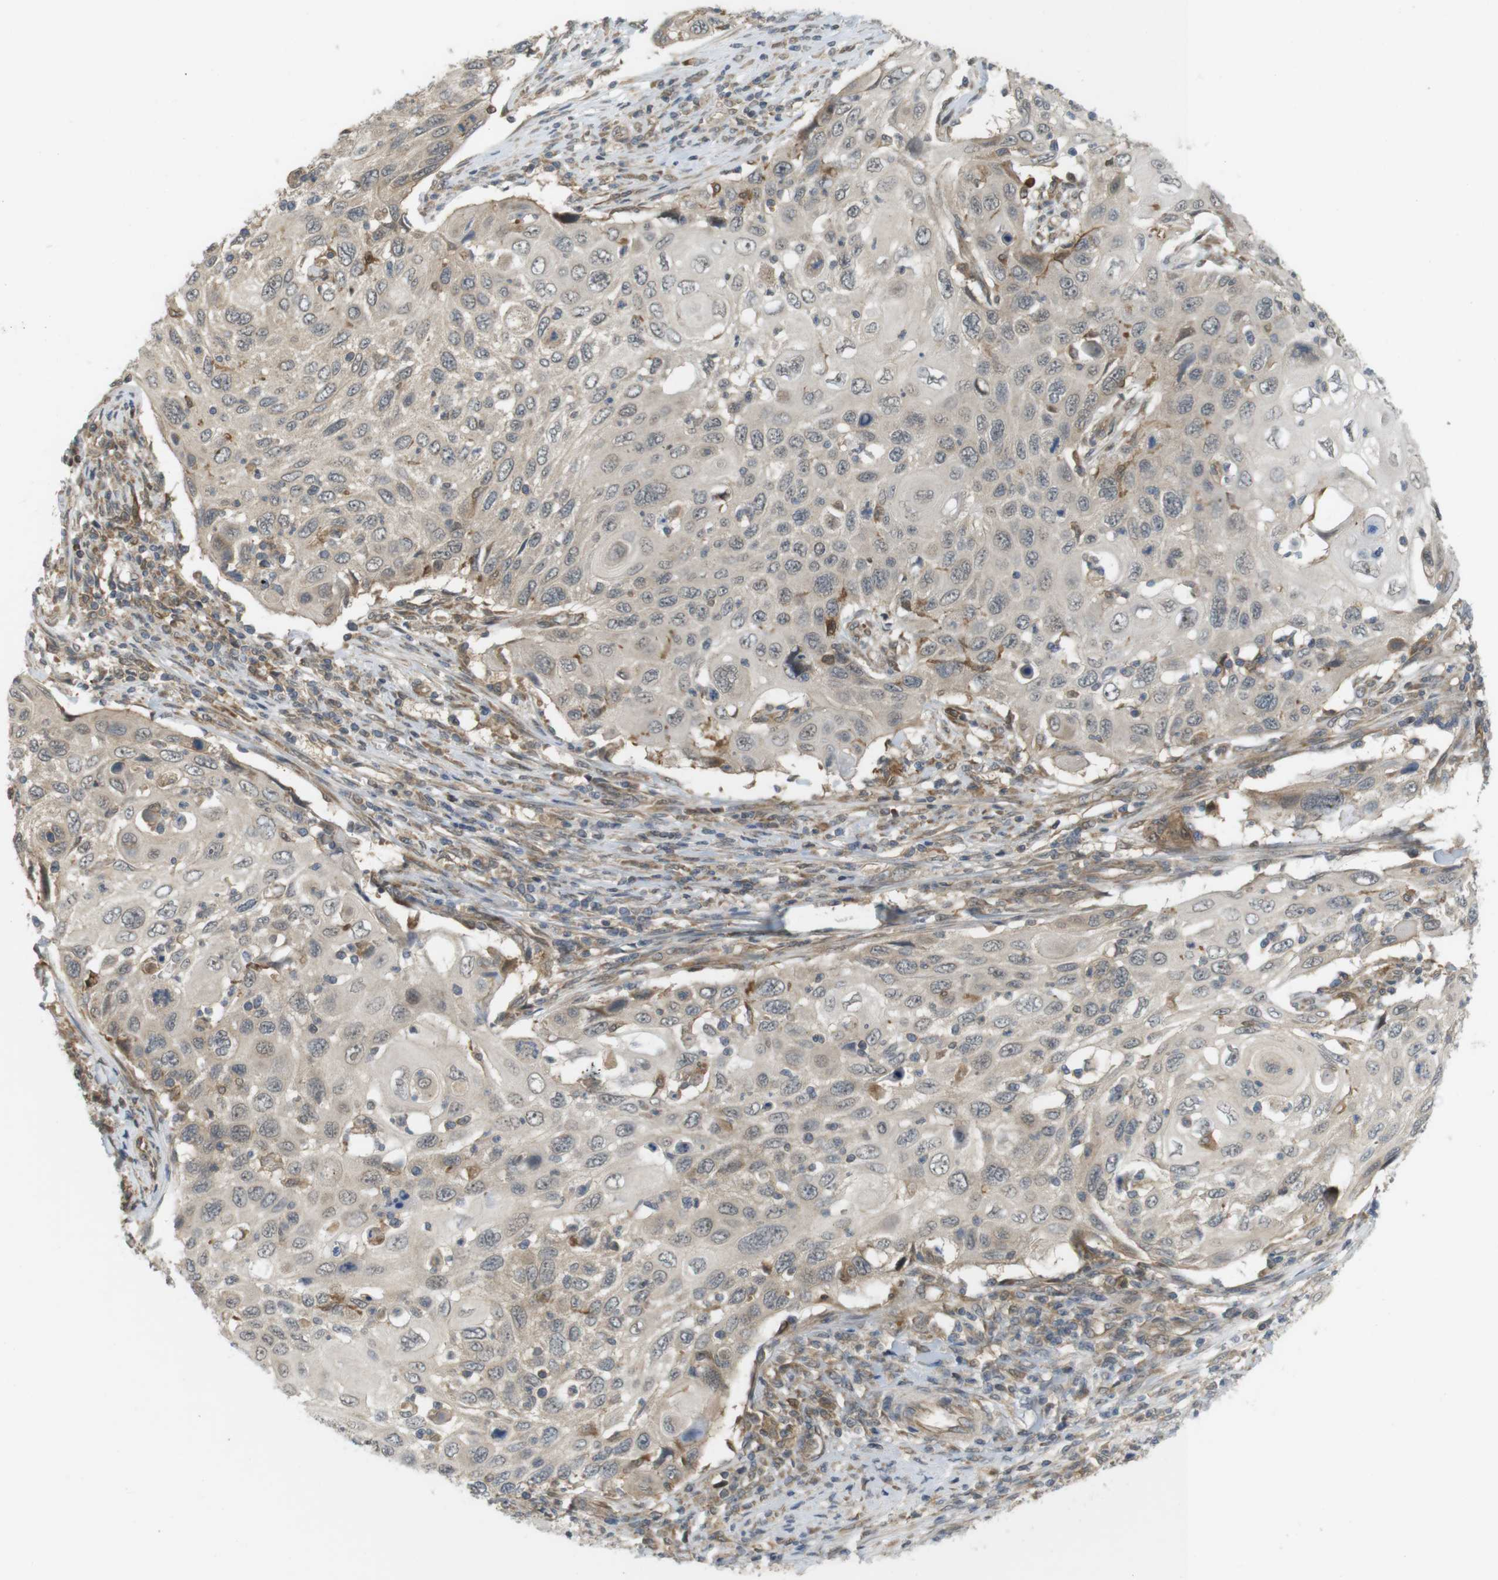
{"staining": {"intensity": "weak", "quantity": "25%-75%", "location": "cytoplasmic/membranous"}, "tissue": "cervical cancer", "cell_type": "Tumor cells", "image_type": "cancer", "snomed": [{"axis": "morphology", "description": "Squamous cell carcinoma, NOS"}, {"axis": "topography", "description": "Cervix"}], "caption": "Human cervical cancer stained with a brown dye exhibits weak cytoplasmic/membranous positive staining in about 25%-75% of tumor cells.", "gene": "RNF130", "patient": {"sex": "female", "age": 70}}